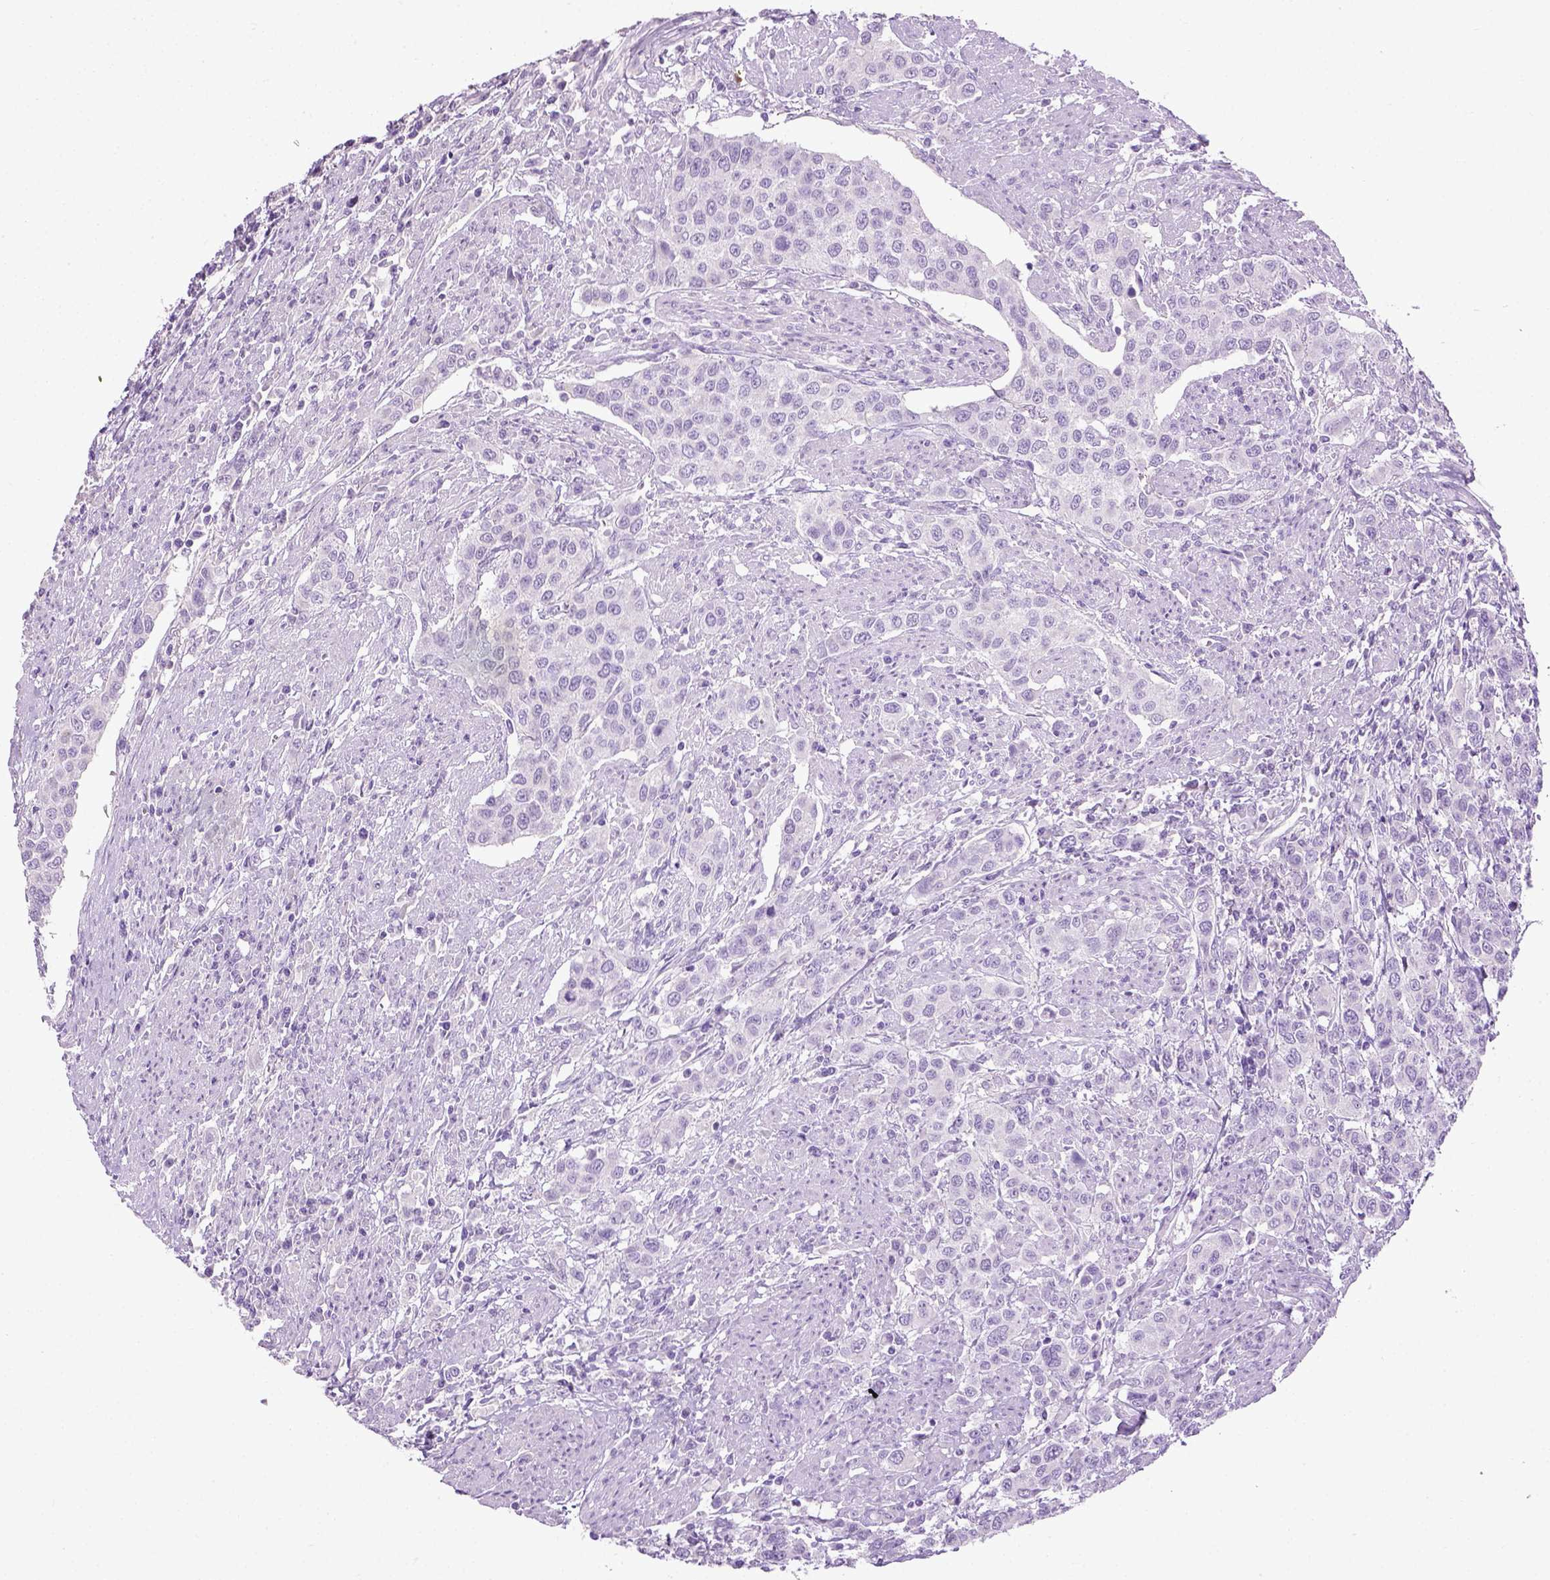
{"staining": {"intensity": "negative", "quantity": "none", "location": "none"}, "tissue": "urothelial cancer", "cell_type": "Tumor cells", "image_type": "cancer", "snomed": [{"axis": "morphology", "description": "Urothelial carcinoma, High grade"}, {"axis": "topography", "description": "Urinary bladder"}], "caption": "Image shows no protein positivity in tumor cells of urothelial cancer tissue.", "gene": "CYP24A1", "patient": {"sex": "female", "age": 58}}